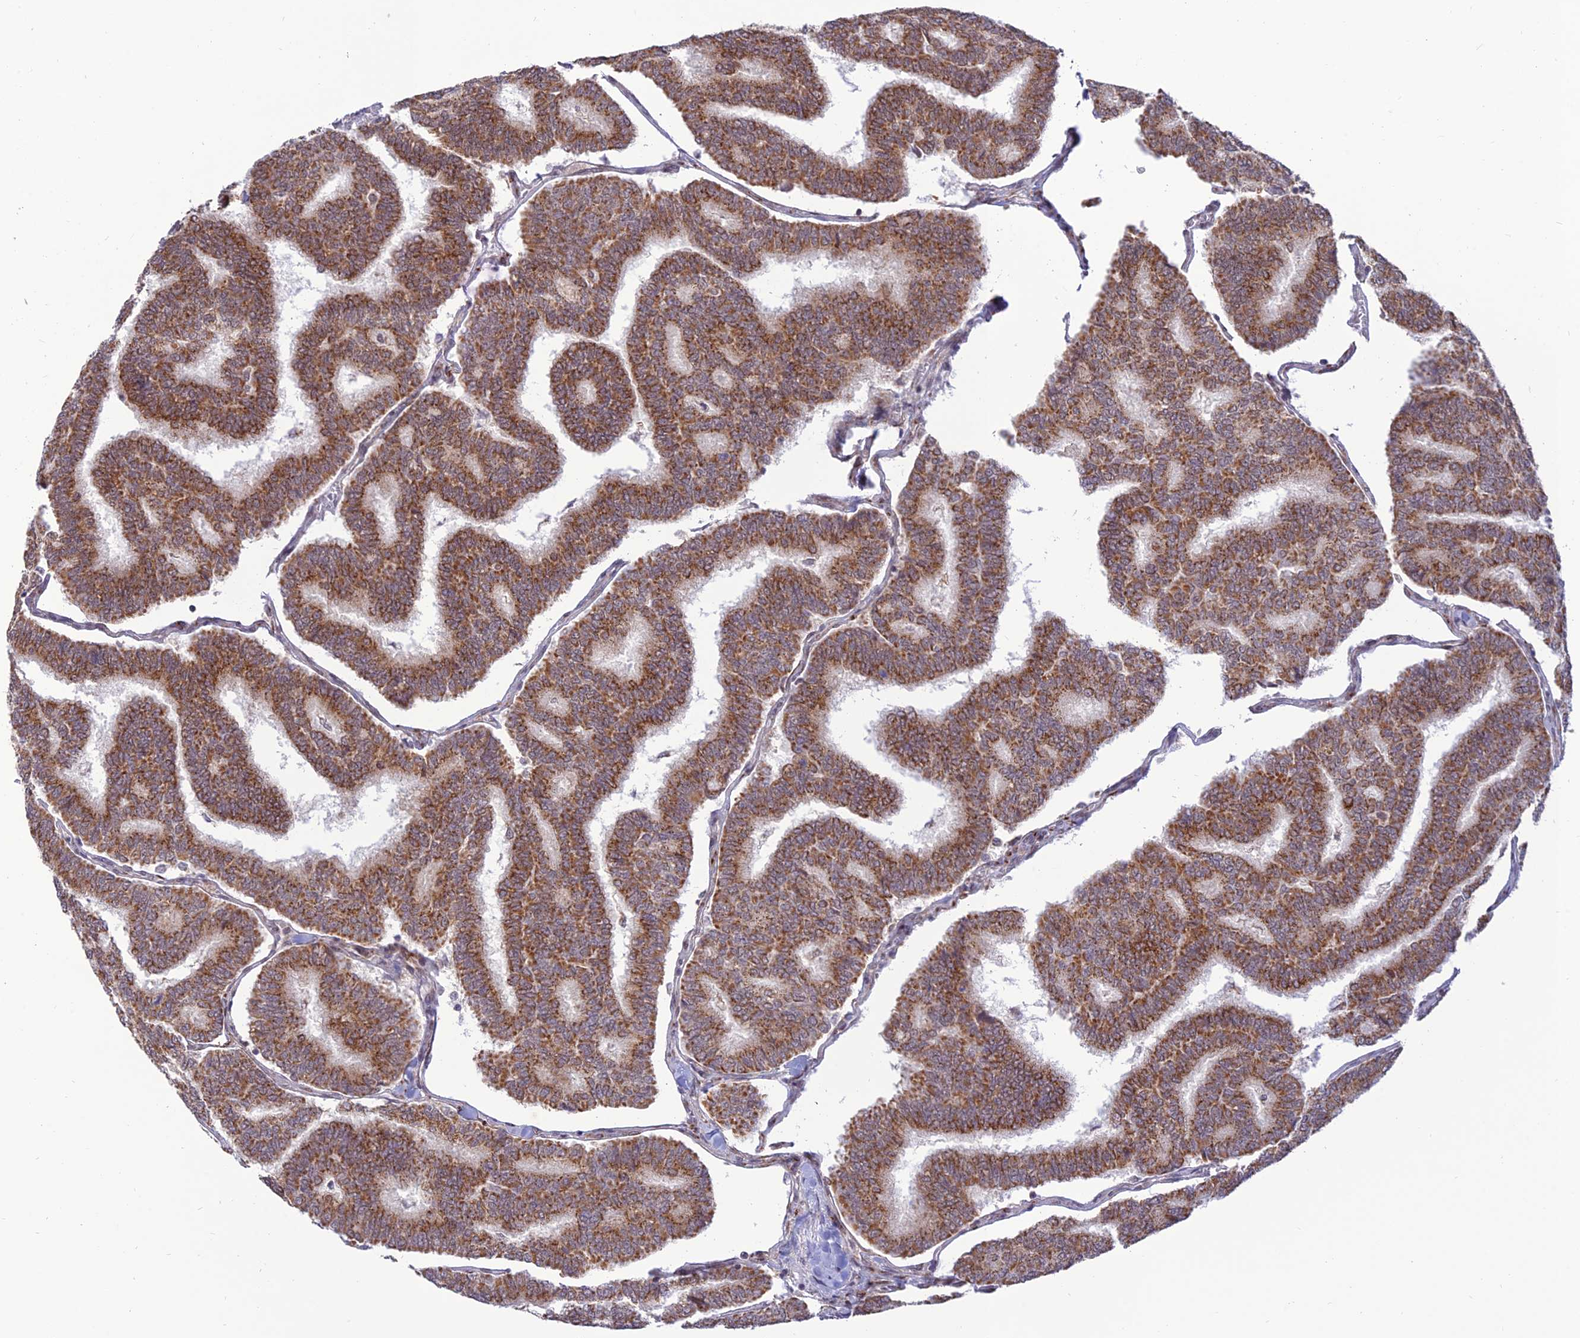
{"staining": {"intensity": "moderate", "quantity": ">75%", "location": "cytoplasmic/membranous"}, "tissue": "thyroid cancer", "cell_type": "Tumor cells", "image_type": "cancer", "snomed": [{"axis": "morphology", "description": "Papillary adenocarcinoma, NOS"}, {"axis": "topography", "description": "Thyroid gland"}], "caption": "Thyroid cancer was stained to show a protein in brown. There is medium levels of moderate cytoplasmic/membranous expression in about >75% of tumor cells.", "gene": "GOLGA3", "patient": {"sex": "female", "age": 35}}